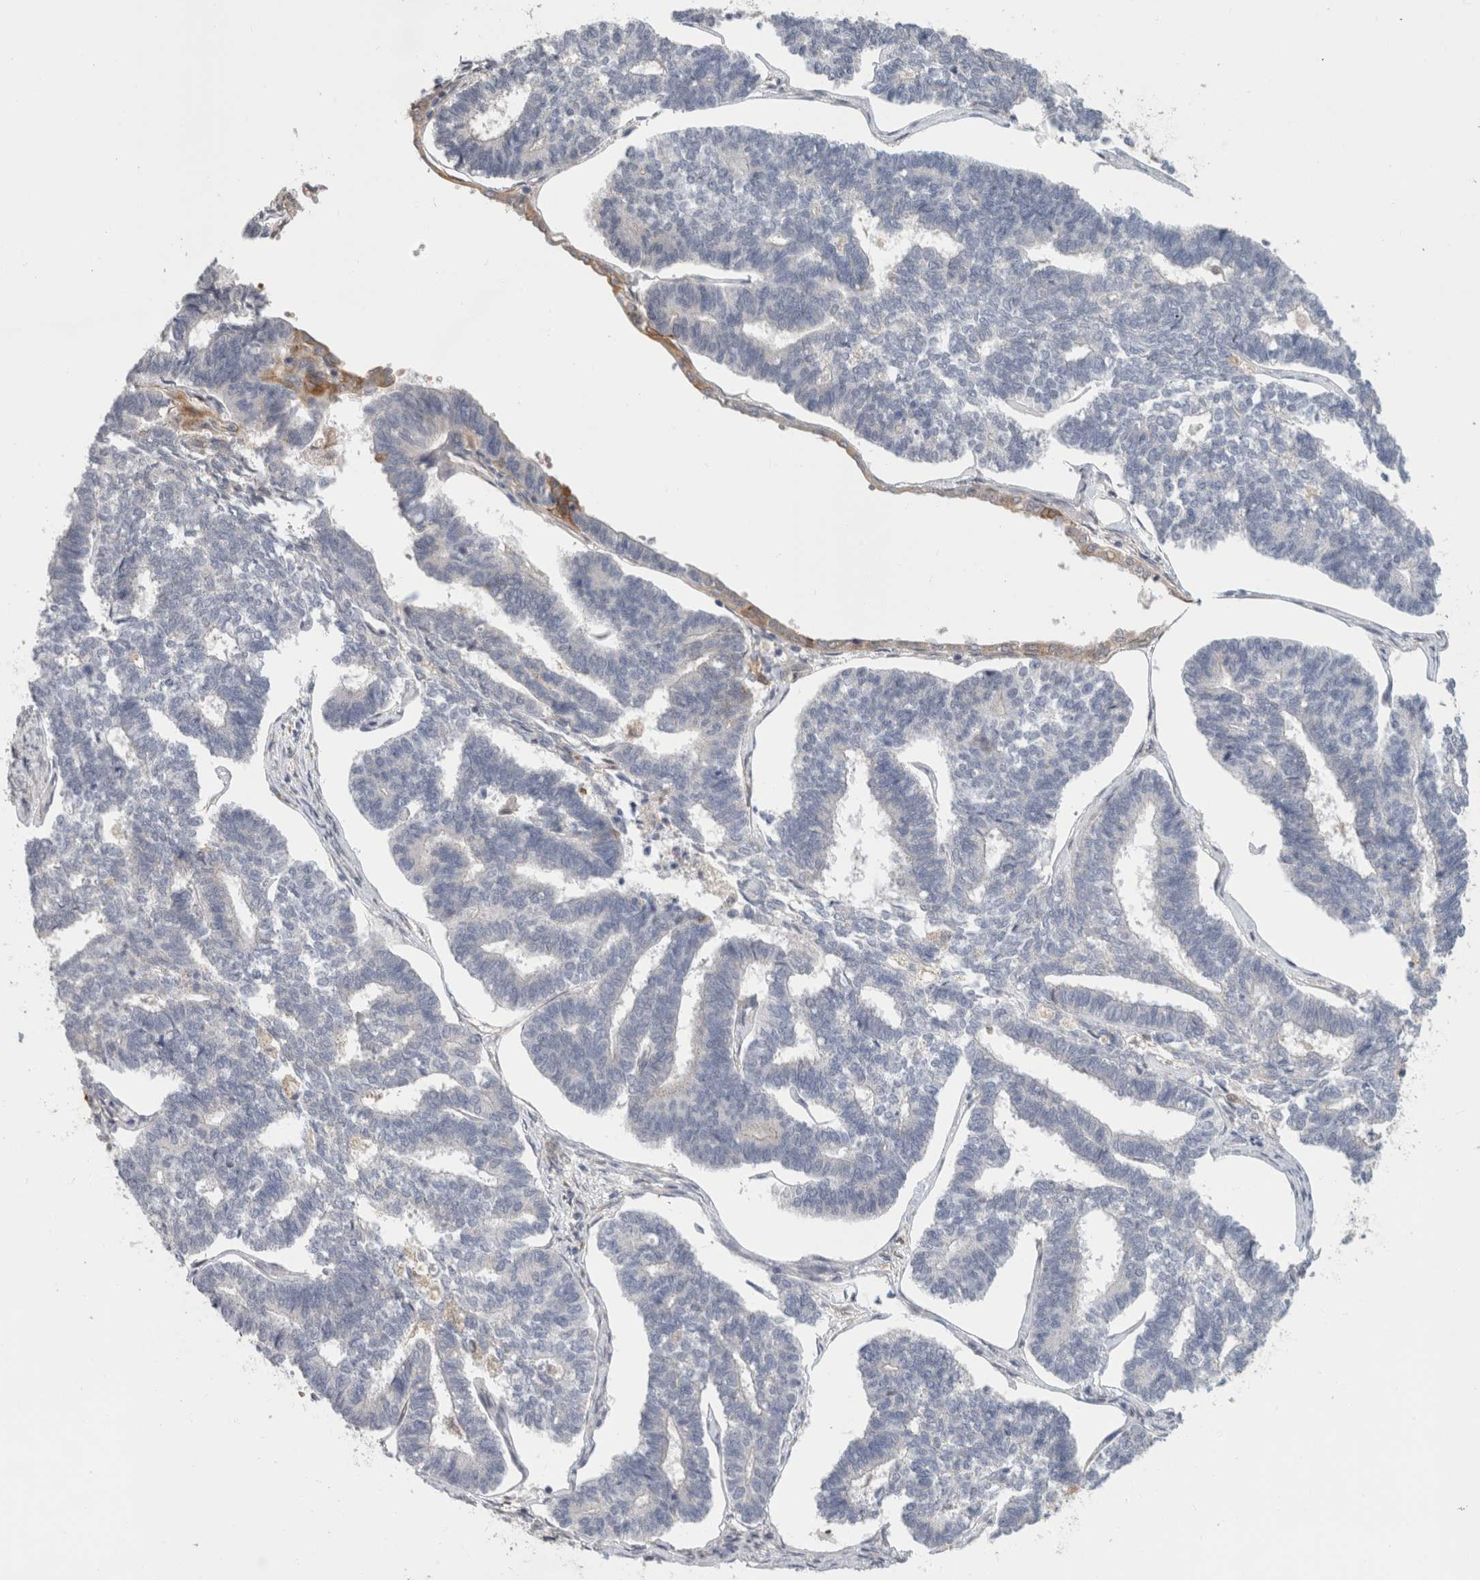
{"staining": {"intensity": "negative", "quantity": "none", "location": "none"}, "tissue": "endometrial cancer", "cell_type": "Tumor cells", "image_type": "cancer", "snomed": [{"axis": "morphology", "description": "Adenocarcinoma, NOS"}, {"axis": "topography", "description": "Endometrium"}], "caption": "Immunohistochemistry photomicrograph of human endometrial cancer (adenocarcinoma) stained for a protein (brown), which exhibits no staining in tumor cells. Brightfield microscopy of immunohistochemistry (IHC) stained with DAB (3,3'-diaminobenzidine) (brown) and hematoxylin (blue), captured at high magnification.", "gene": "APOL2", "patient": {"sex": "female", "age": 70}}